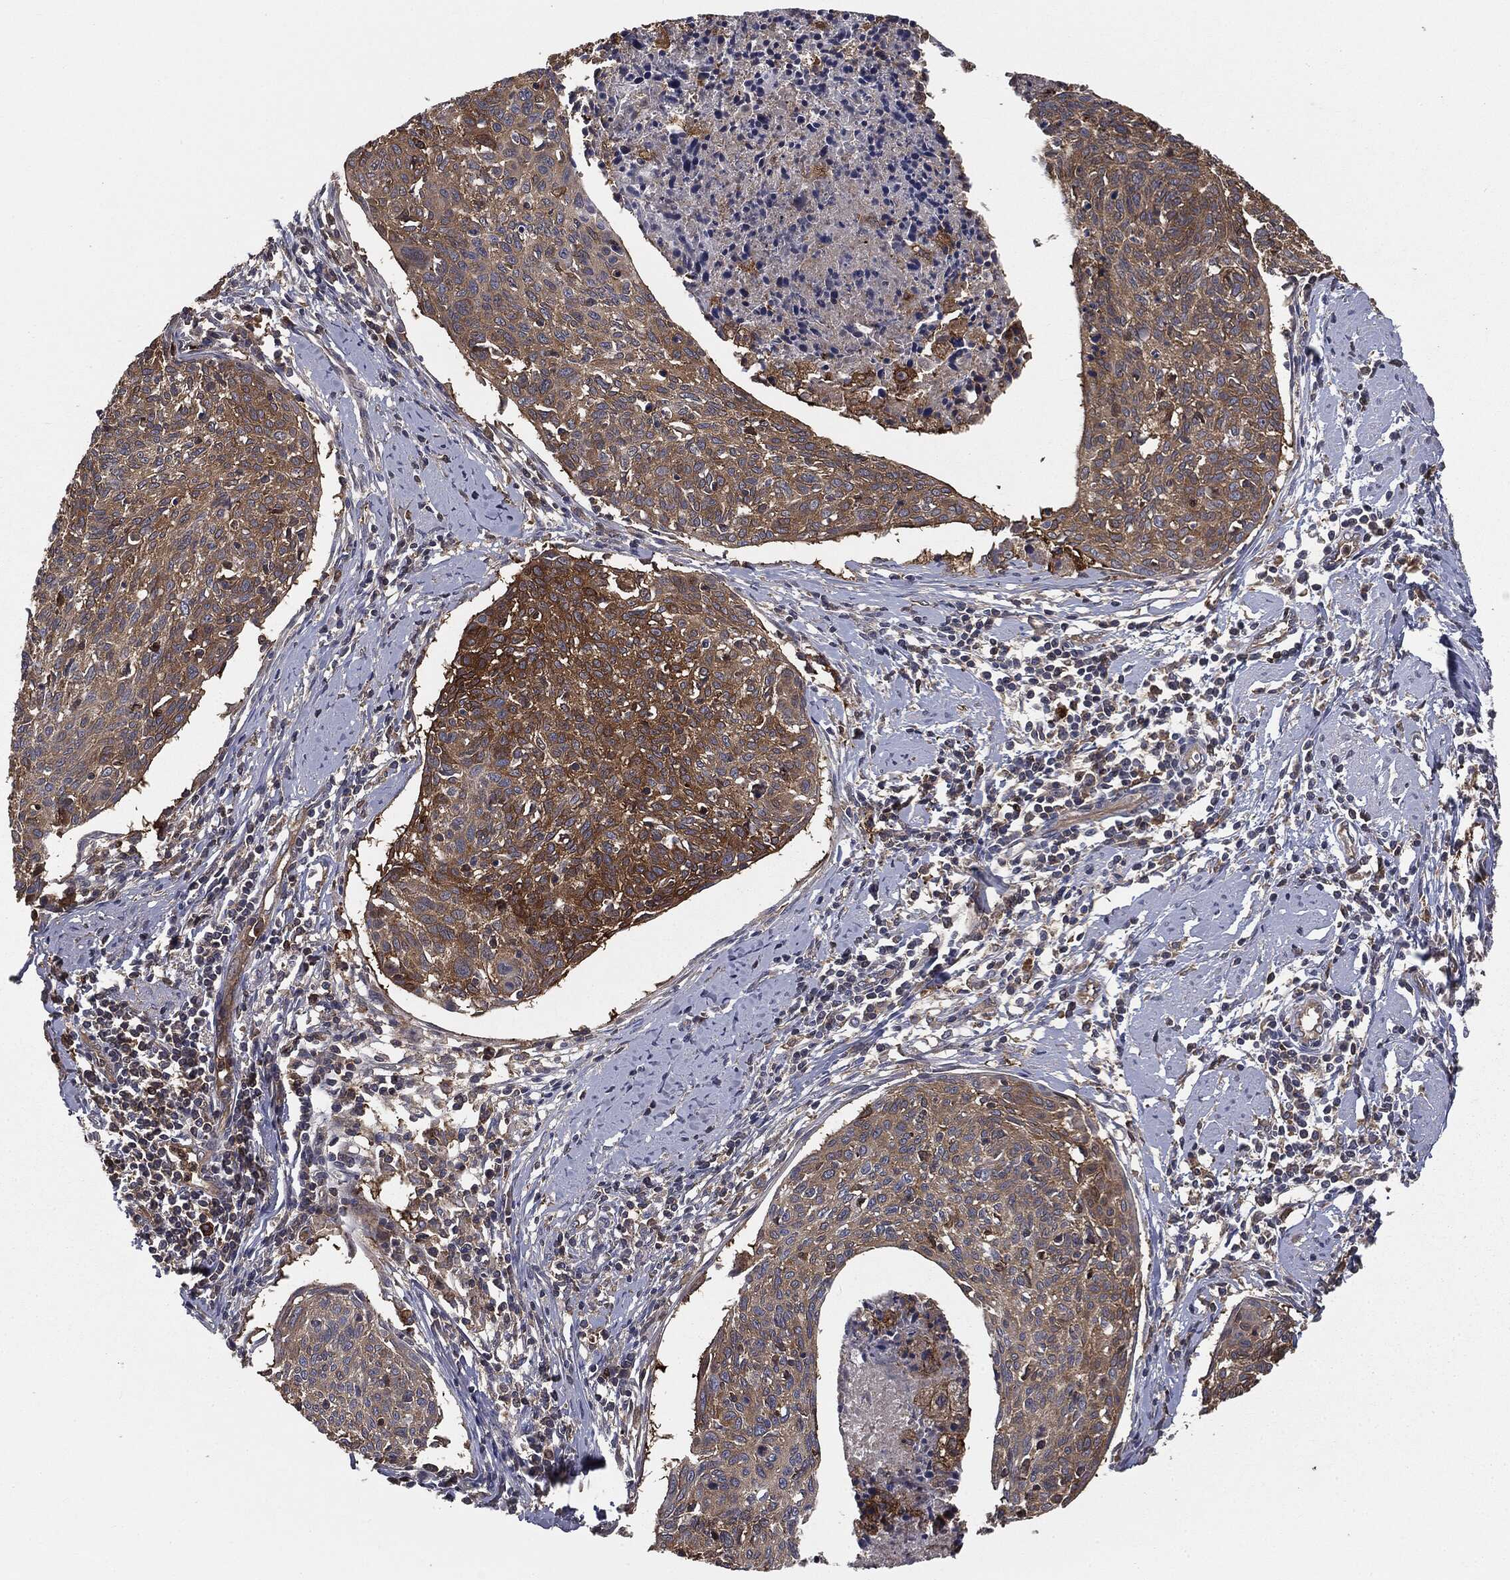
{"staining": {"intensity": "moderate", "quantity": "25%-75%", "location": "cytoplasmic/membranous"}, "tissue": "cervical cancer", "cell_type": "Tumor cells", "image_type": "cancer", "snomed": [{"axis": "morphology", "description": "Squamous cell carcinoma, NOS"}, {"axis": "topography", "description": "Cervix"}], "caption": "Tumor cells display medium levels of moderate cytoplasmic/membranous expression in approximately 25%-75% of cells in squamous cell carcinoma (cervical).", "gene": "GNB5", "patient": {"sex": "female", "age": 49}}